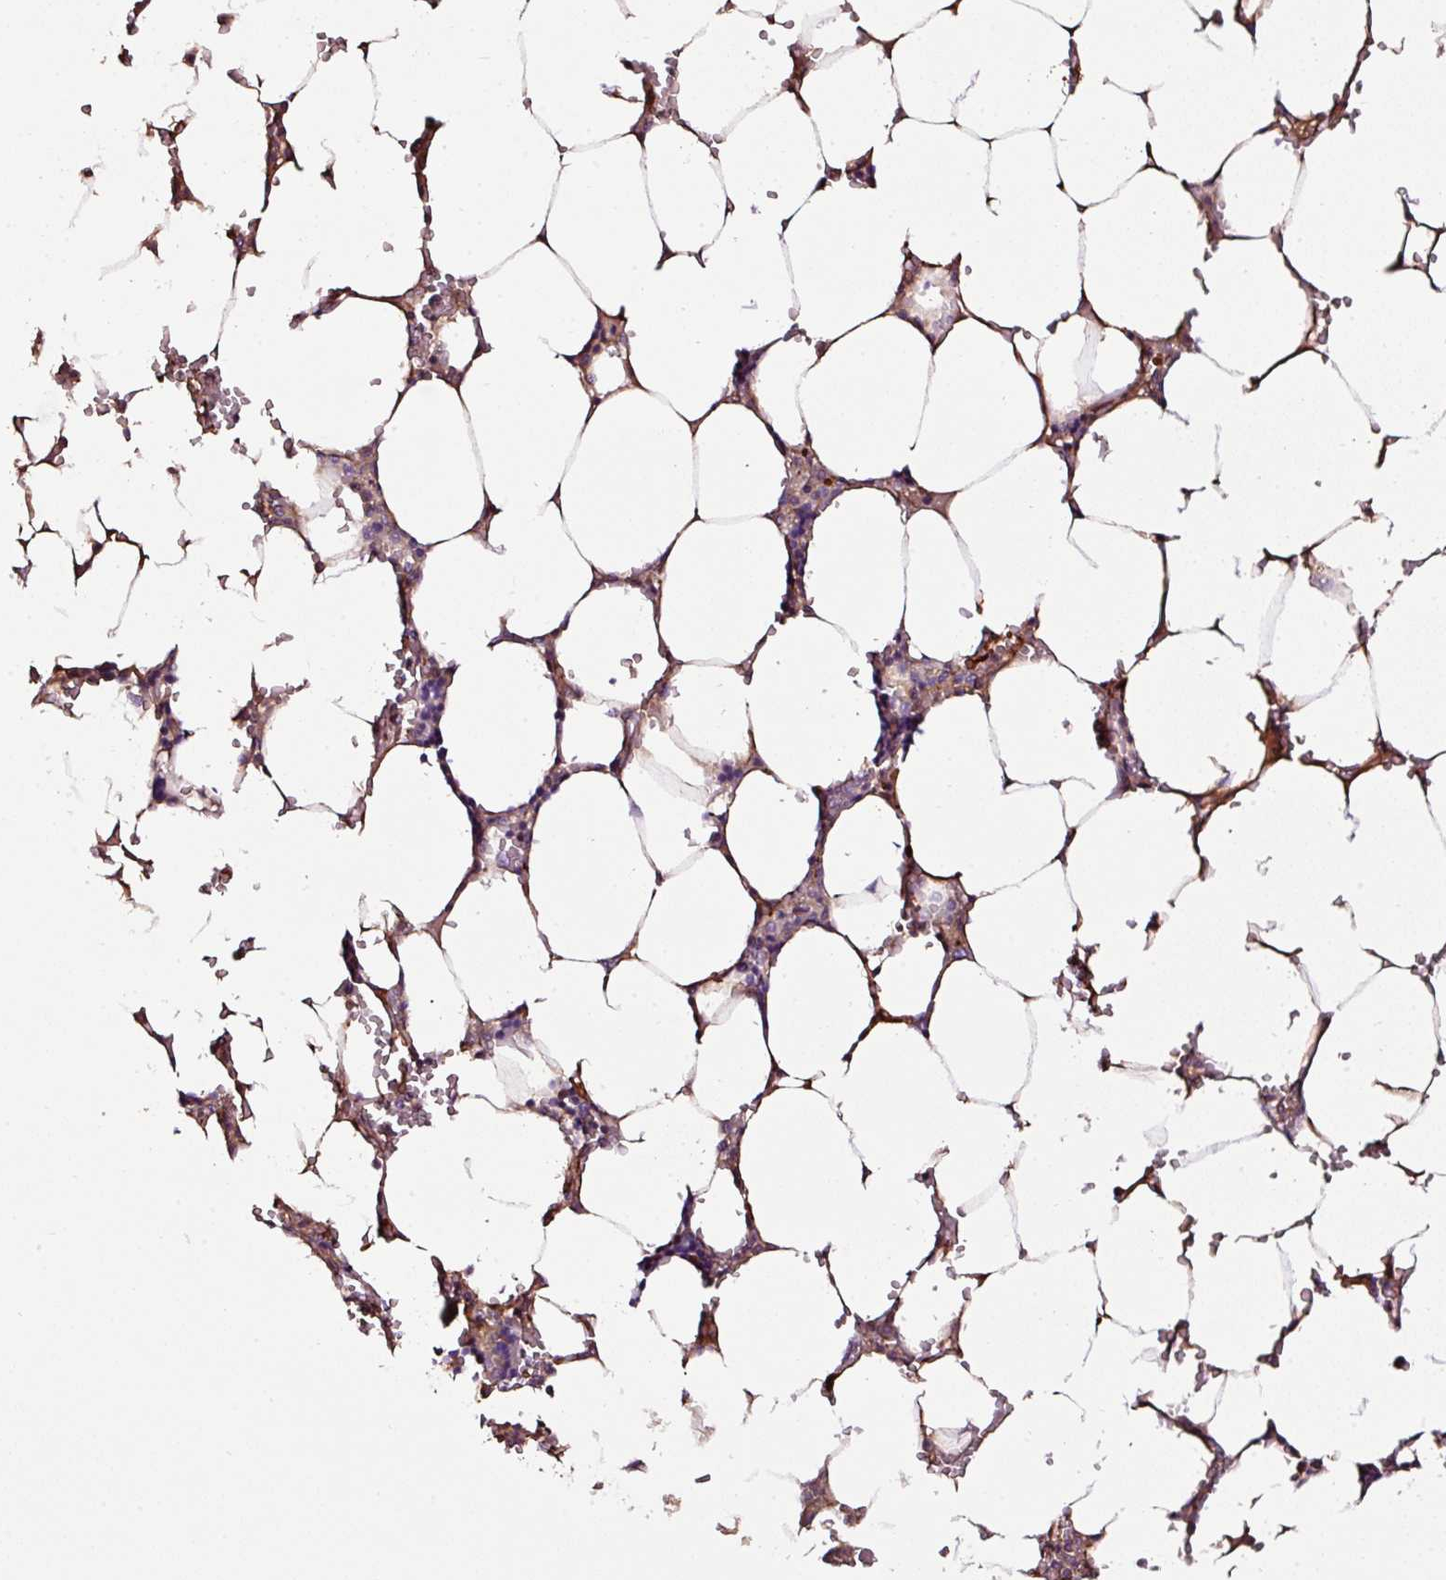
{"staining": {"intensity": "weak", "quantity": "<25%", "location": "cytoplasmic/membranous"}, "tissue": "bone marrow", "cell_type": "Hematopoietic cells", "image_type": "normal", "snomed": [{"axis": "morphology", "description": "Normal tissue, NOS"}, {"axis": "topography", "description": "Bone marrow"}], "caption": "Protein analysis of benign bone marrow shows no significant positivity in hematopoietic cells. (DAB (3,3'-diaminobenzidine) immunohistochemistry, high magnification).", "gene": "LRRC24", "patient": {"sex": "male", "age": 64}}